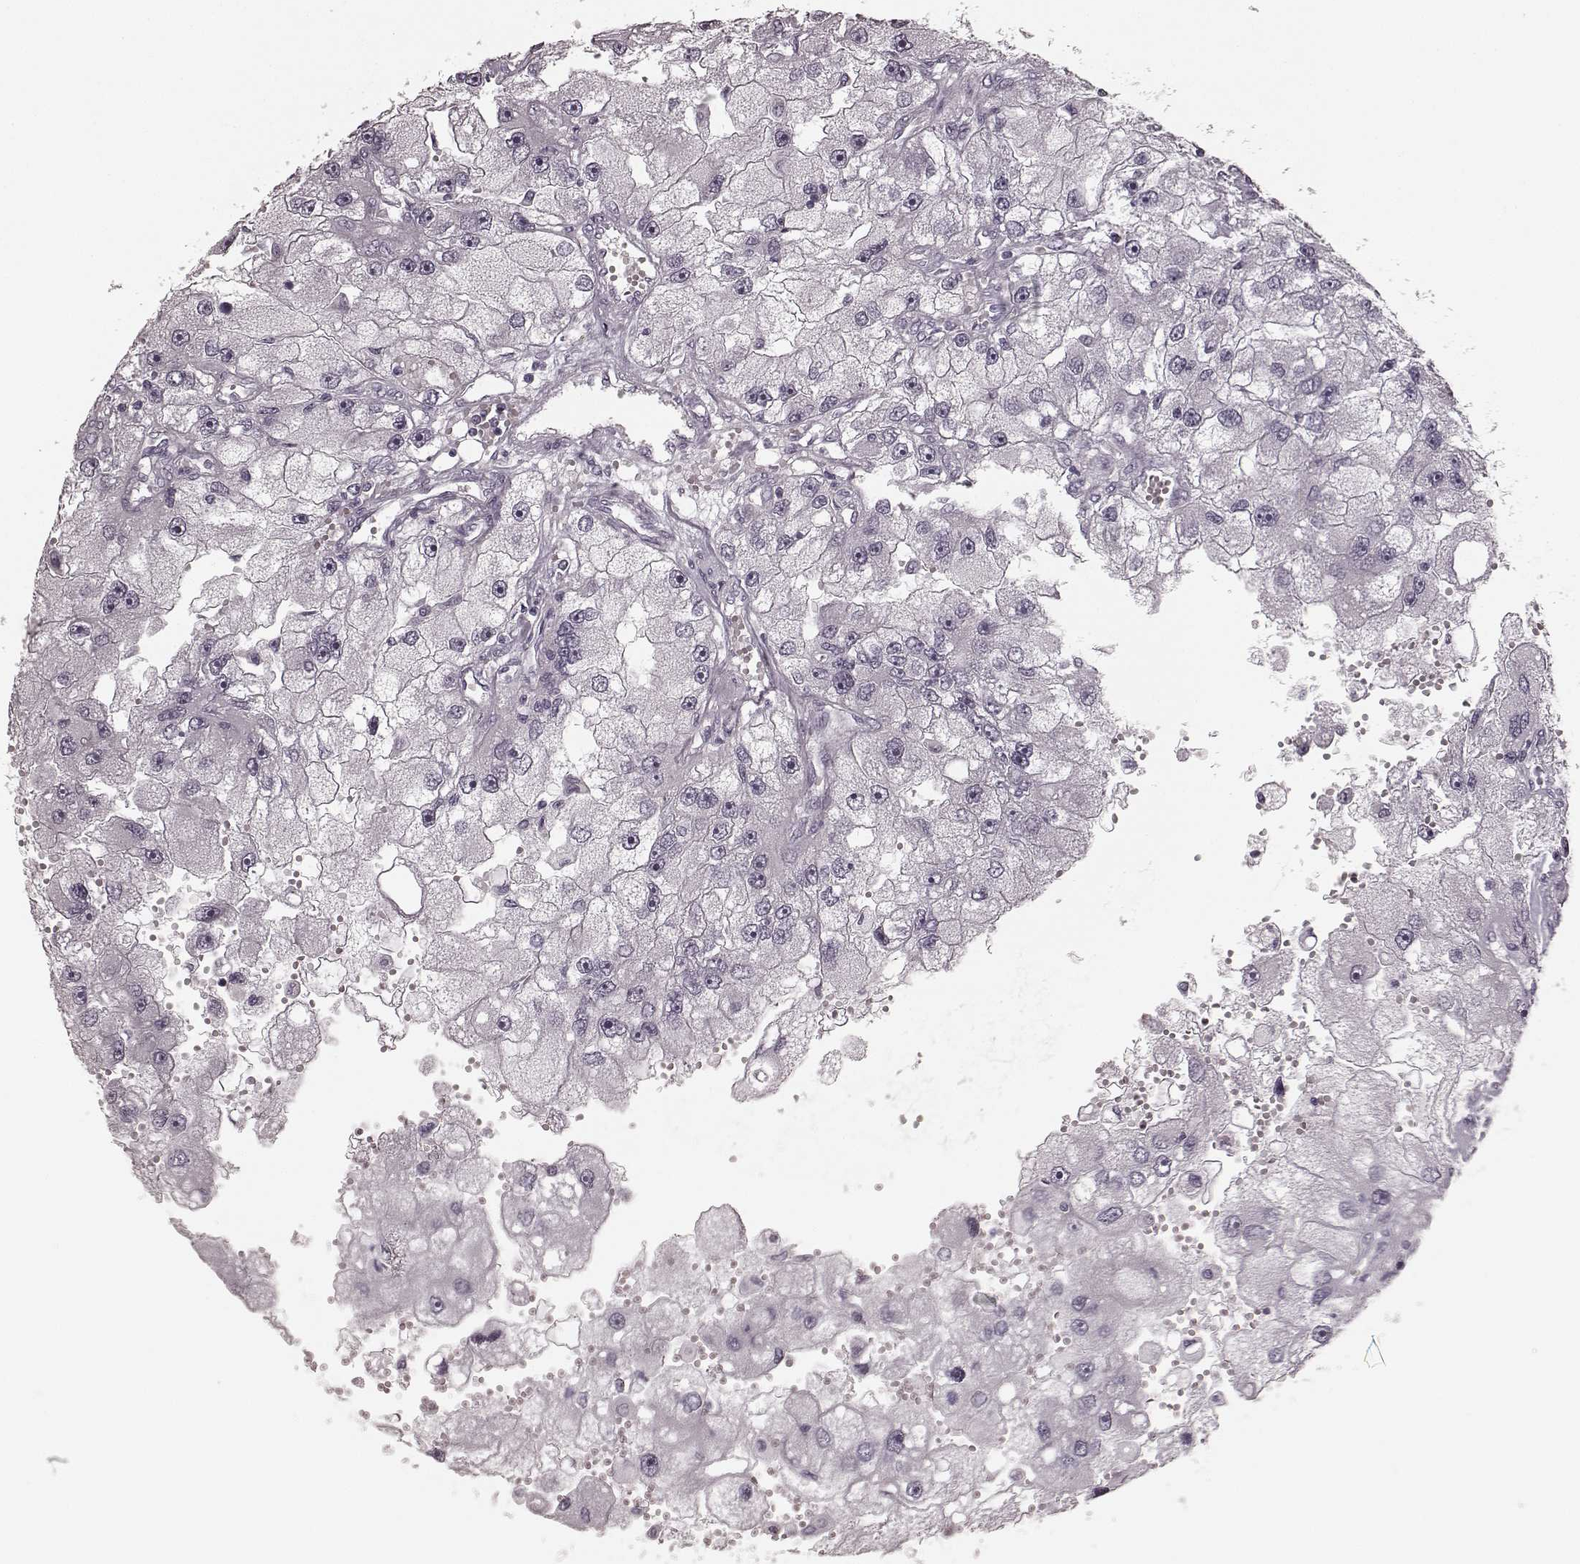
{"staining": {"intensity": "negative", "quantity": "none", "location": "none"}, "tissue": "renal cancer", "cell_type": "Tumor cells", "image_type": "cancer", "snomed": [{"axis": "morphology", "description": "Adenocarcinoma, NOS"}, {"axis": "topography", "description": "Kidney"}], "caption": "The micrograph reveals no significant positivity in tumor cells of renal cancer (adenocarcinoma). (DAB (3,3'-diaminobenzidine) immunohistochemistry, high magnification).", "gene": "PRKCE", "patient": {"sex": "male", "age": 63}}